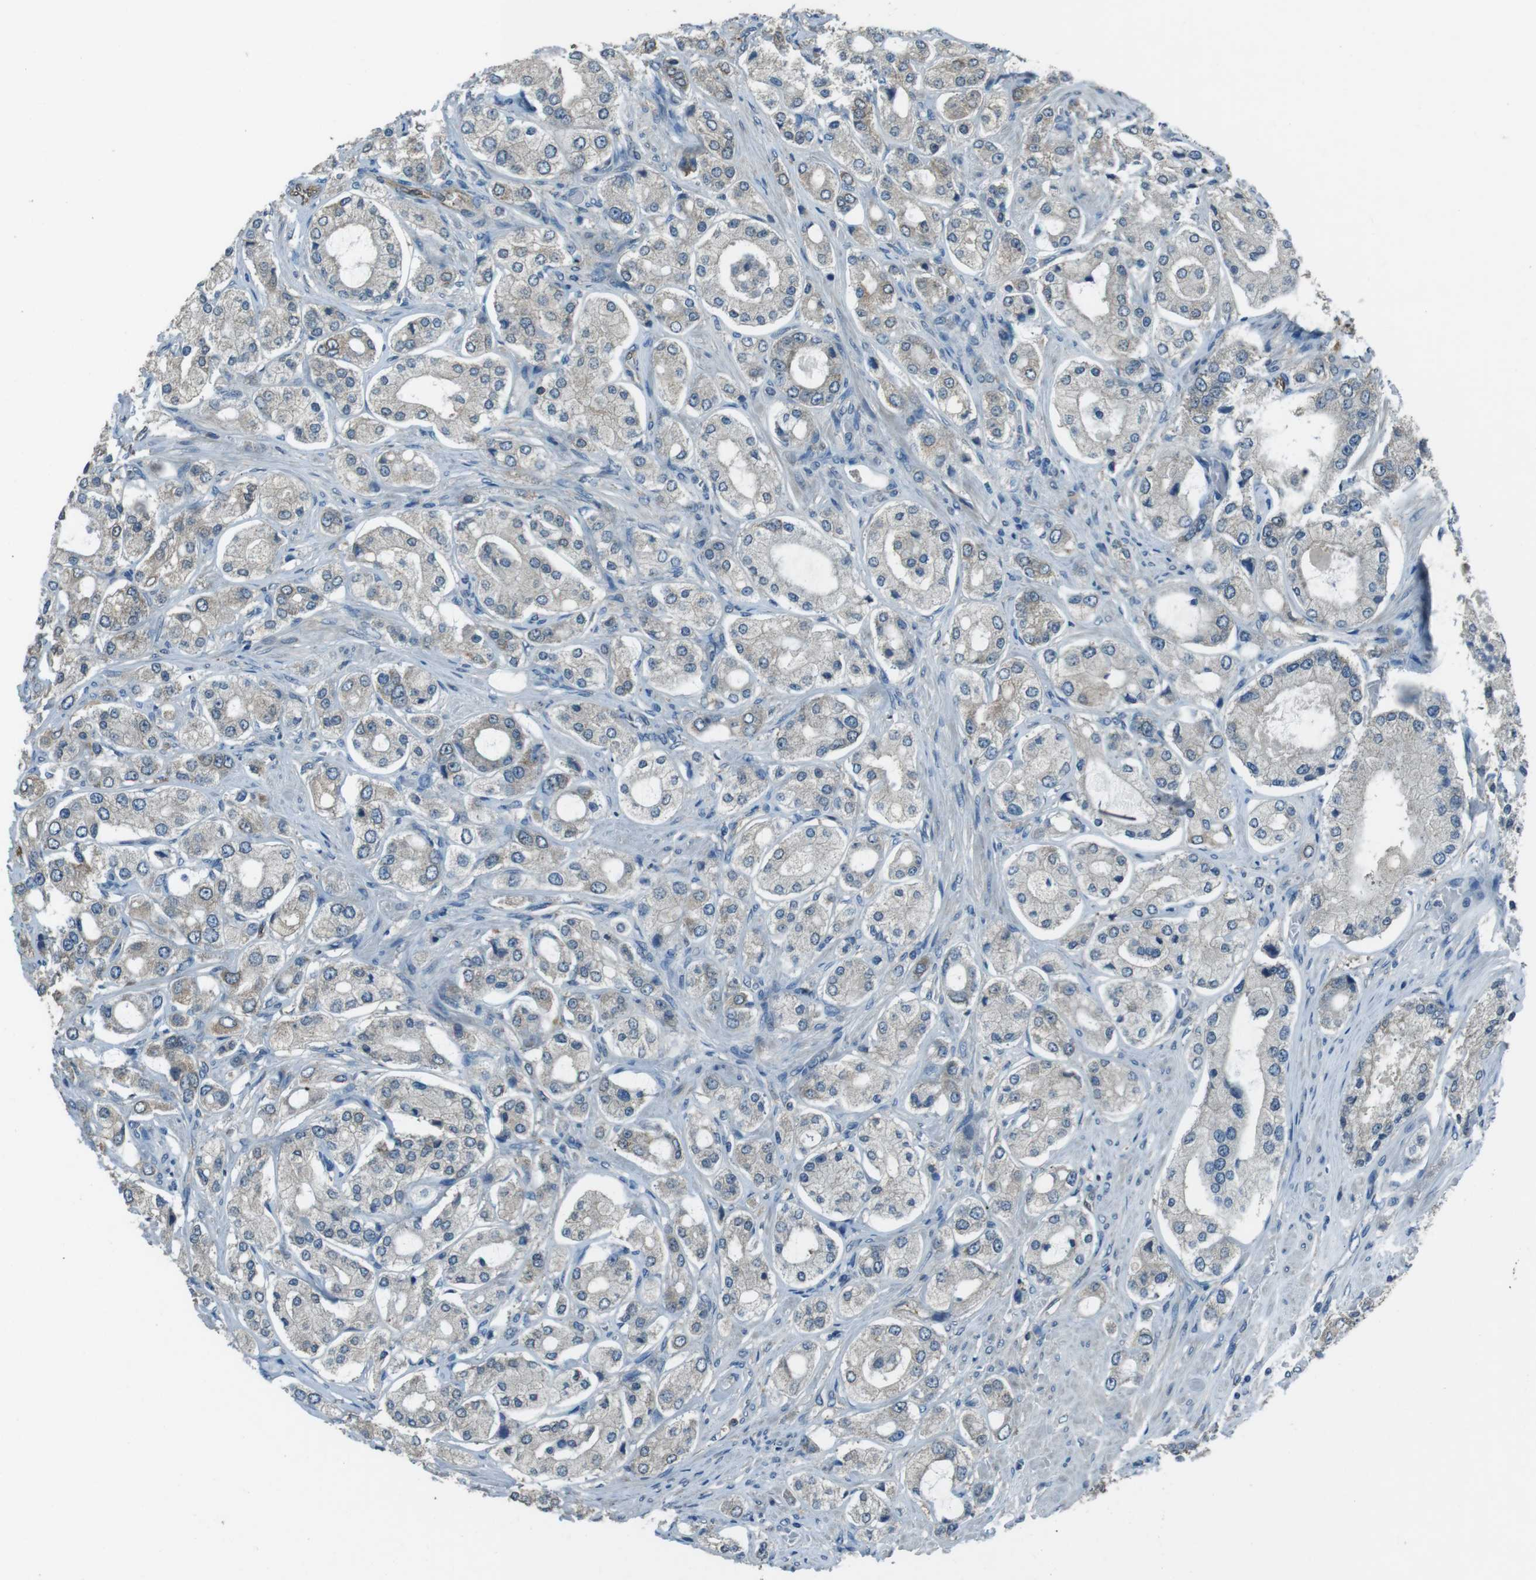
{"staining": {"intensity": "moderate", "quantity": "25%-75%", "location": "cytoplasmic/membranous"}, "tissue": "prostate cancer", "cell_type": "Tumor cells", "image_type": "cancer", "snomed": [{"axis": "morphology", "description": "Adenocarcinoma, High grade"}, {"axis": "topography", "description": "Prostate"}], "caption": "Moderate cytoplasmic/membranous staining is appreciated in approximately 25%-75% of tumor cells in adenocarcinoma (high-grade) (prostate). The protein of interest is shown in brown color, while the nuclei are stained blue.", "gene": "MFAP3", "patient": {"sex": "male", "age": 65}}